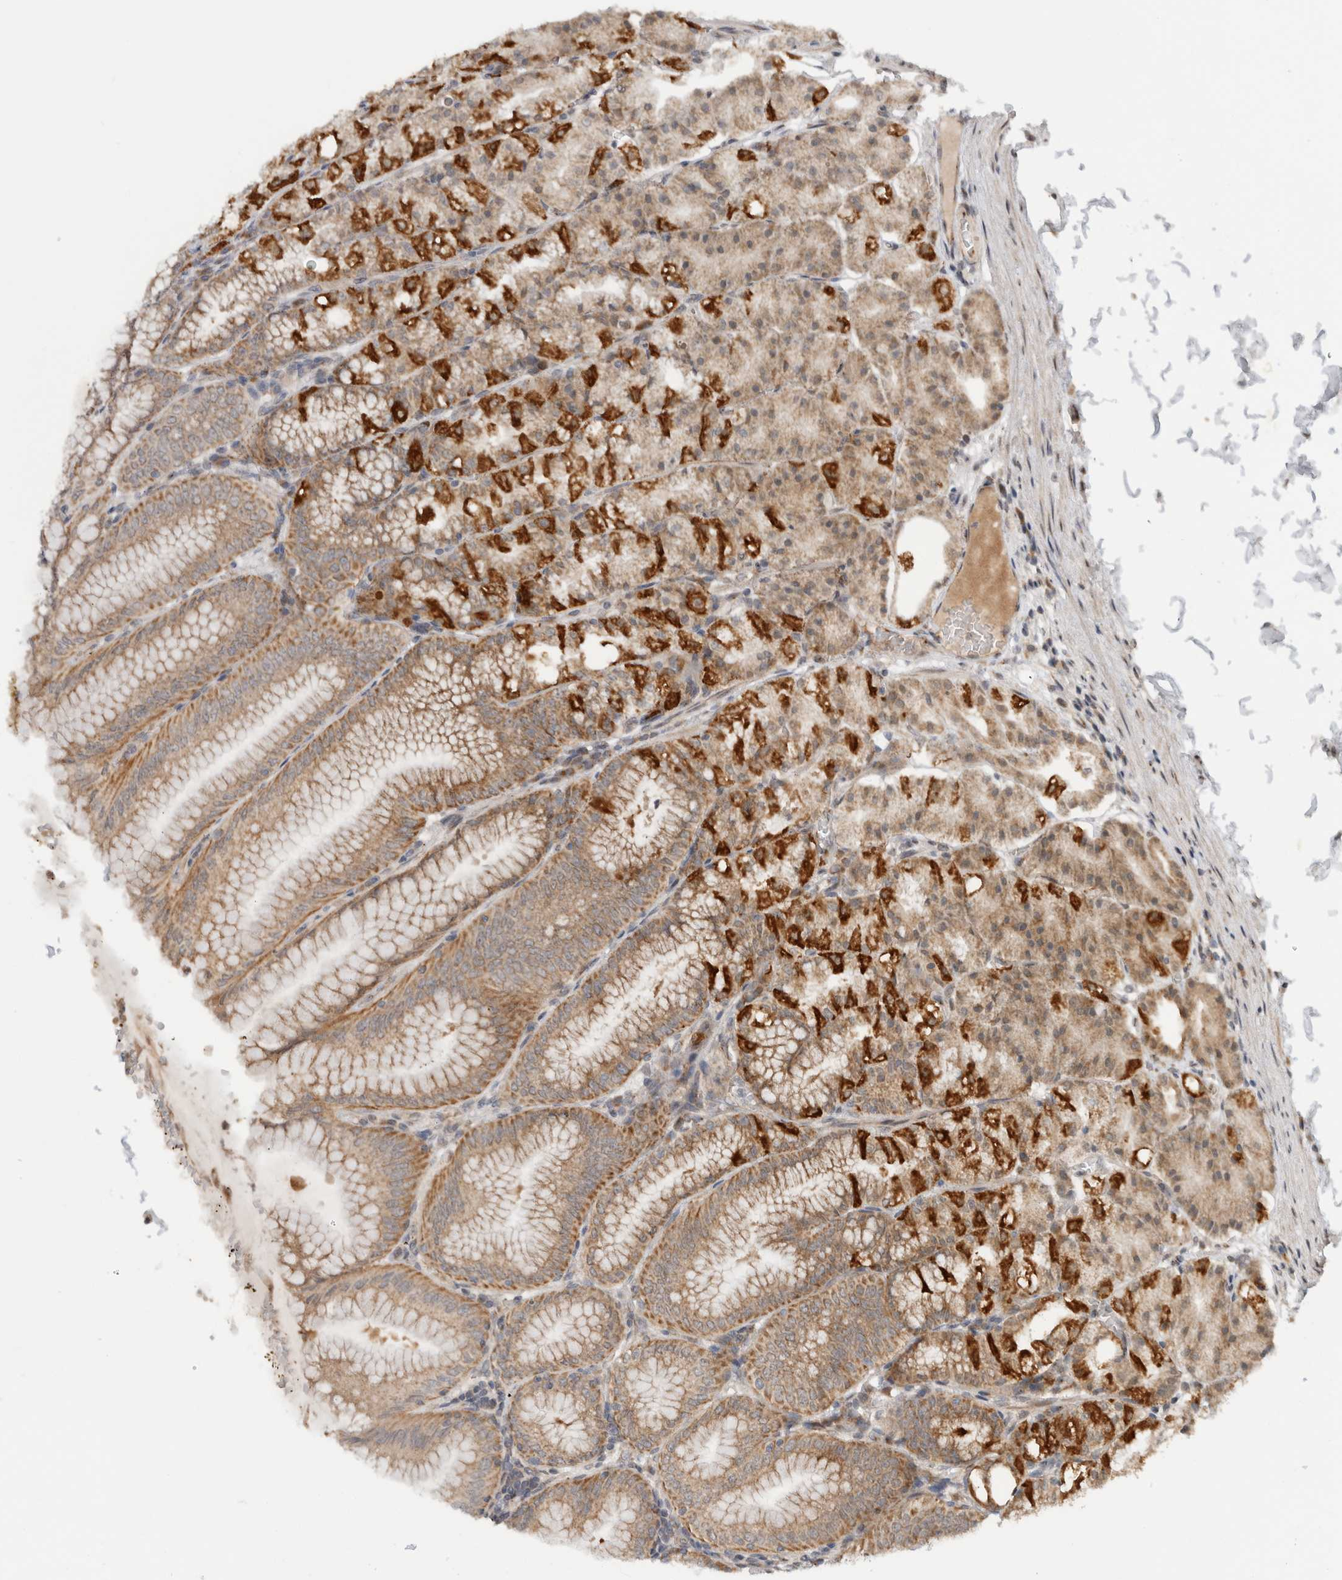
{"staining": {"intensity": "strong", "quantity": ">75%", "location": "cytoplasmic/membranous"}, "tissue": "stomach", "cell_type": "Glandular cells", "image_type": "normal", "snomed": [{"axis": "morphology", "description": "Normal tissue, NOS"}, {"axis": "topography", "description": "Stomach, lower"}], "caption": "An immunohistochemistry image of normal tissue is shown. Protein staining in brown shows strong cytoplasmic/membranous positivity in stomach within glandular cells.", "gene": "CMC2", "patient": {"sex": "male", "age": 71}}